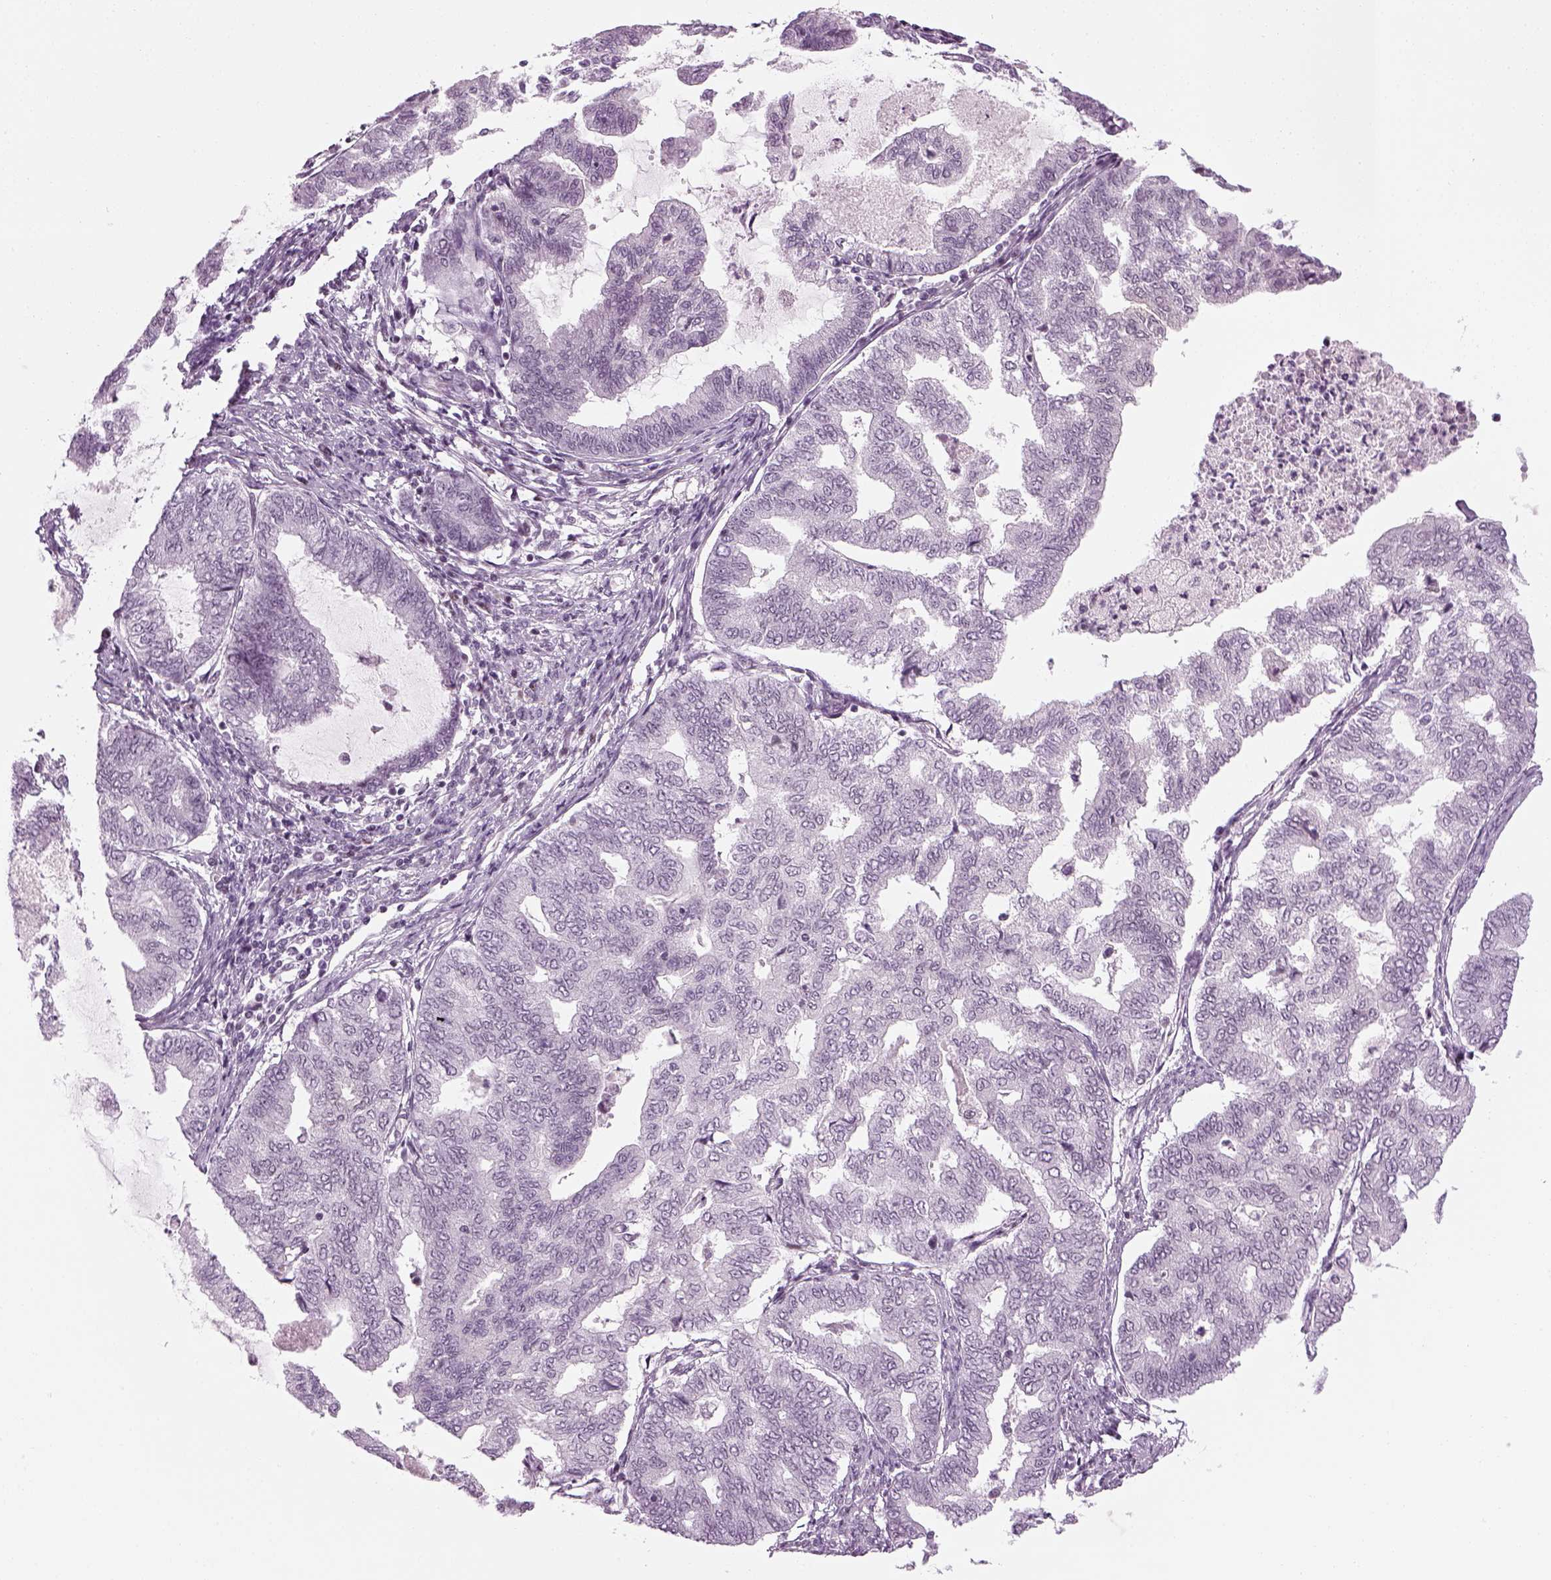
{"staining": {"intensity": "negative", "quantity": "none", "location": "none"}, "tissue": "endometrial cancer", "cell_type": "Tumor cells", "image_type": "cancer", "snomed": [{"axis": "morphology", "description": "Adenocarcinoma, NOS"}, {"axis": "topography", "description": "Endometrium"}], "caption": "Tumor cells are negative for brown protein staining in endometrial cancer (adenocarcinoma).", "gene": "KCNG2", "patient": {"sex": "female", "age": 79}}